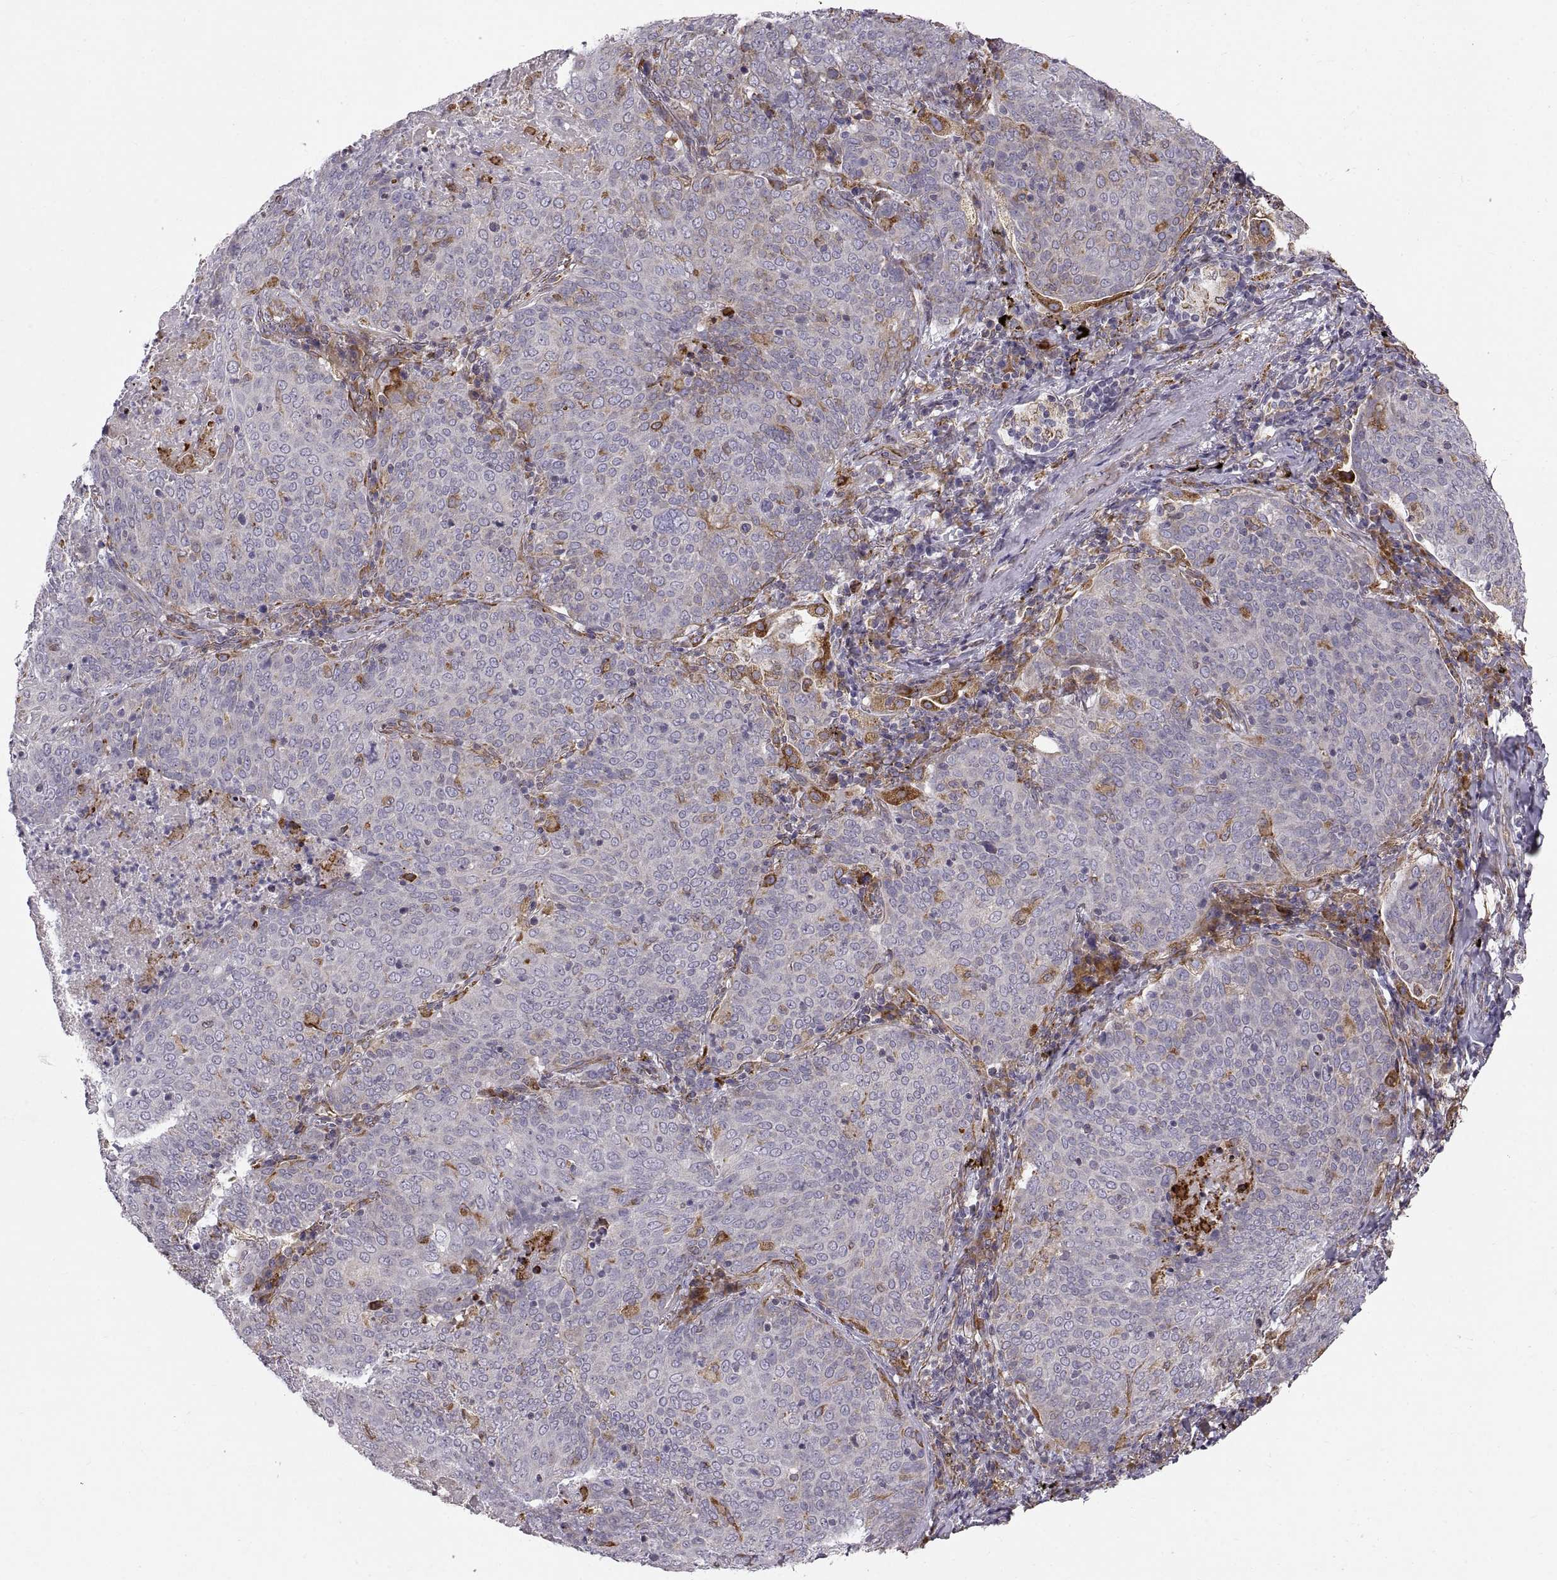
{"staining": {"intensity": "weak", "quantity": "<25%", "location": "cytoplasmic/membranous"}, "tissue": "lung cancer", "cell_type": "Tumor cells", "image_type": "cancer", "snomed": [{"axis": "morphology", "description": "Squamous cell carcinoma, NOS"}, {"axis": "topography", "description": "Lung"}], "caption": "Protein analysis of squamous cell carcinoma (lung) displays no significant positivity in tumor cells.", "gene": "PLEKHB2", "patient": {"sex": "male", "age": 82}}